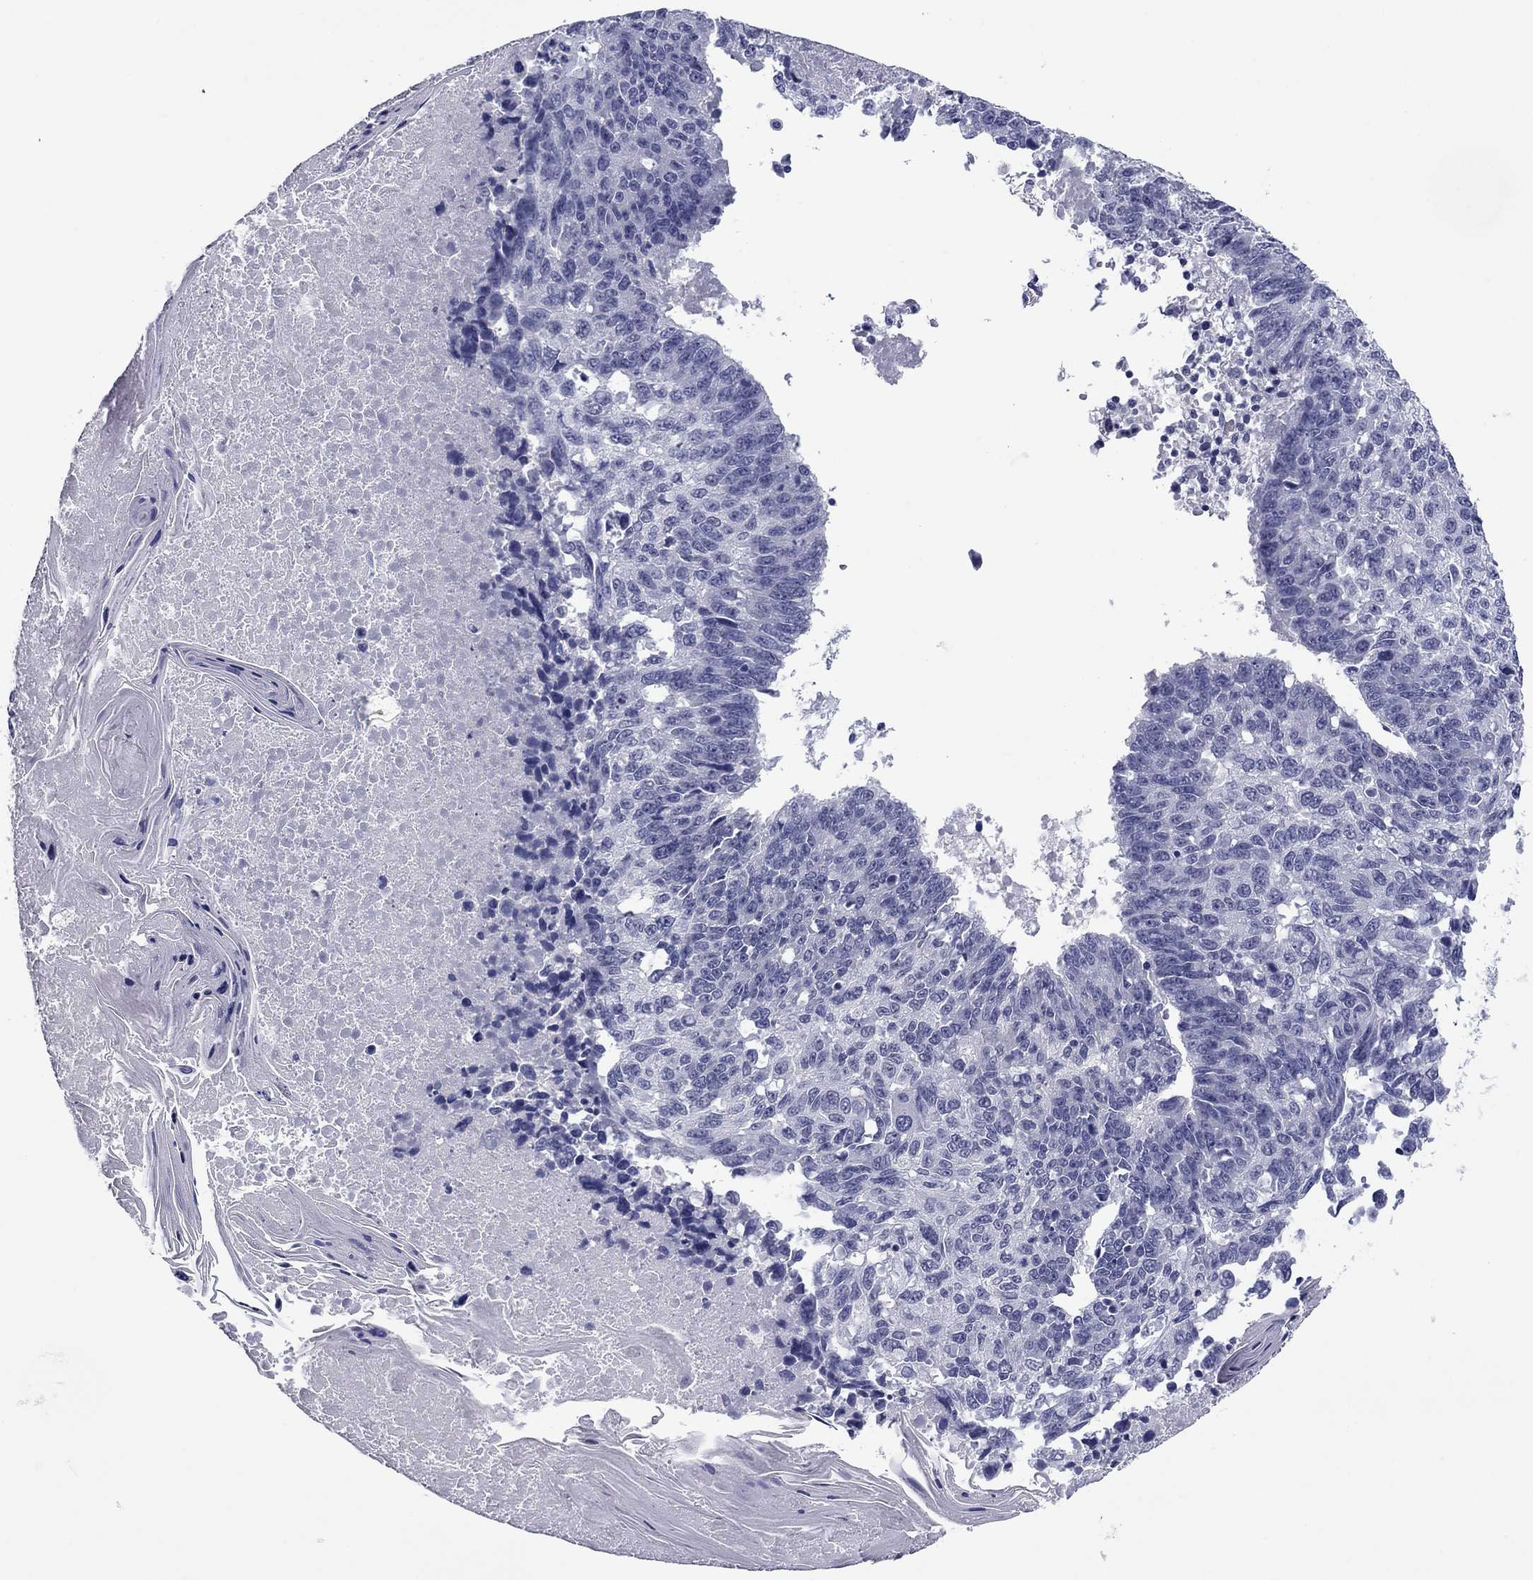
{"staining": {"intensity": "negative", "quantity": "none", "location": "none"}, "tissue": "lung cancer", "cell_type": "Tumor cells", "image_type": "cancer", "snomed": [{"axis": "morphology", "description": "Squamous cell carcinoma, NOS"}, {"axis": "topography", "description": "Lung"}], "caption": "The histopathology image demonstrates no staining of tumor cells in lung cancer (squamous cell carcinoma). The staining is performed using DAB brown chromogen with nuclei counter-stained in using hematoxylin.", "gene": "HAO1", "patient": {"sex": "male", "age": 73}}